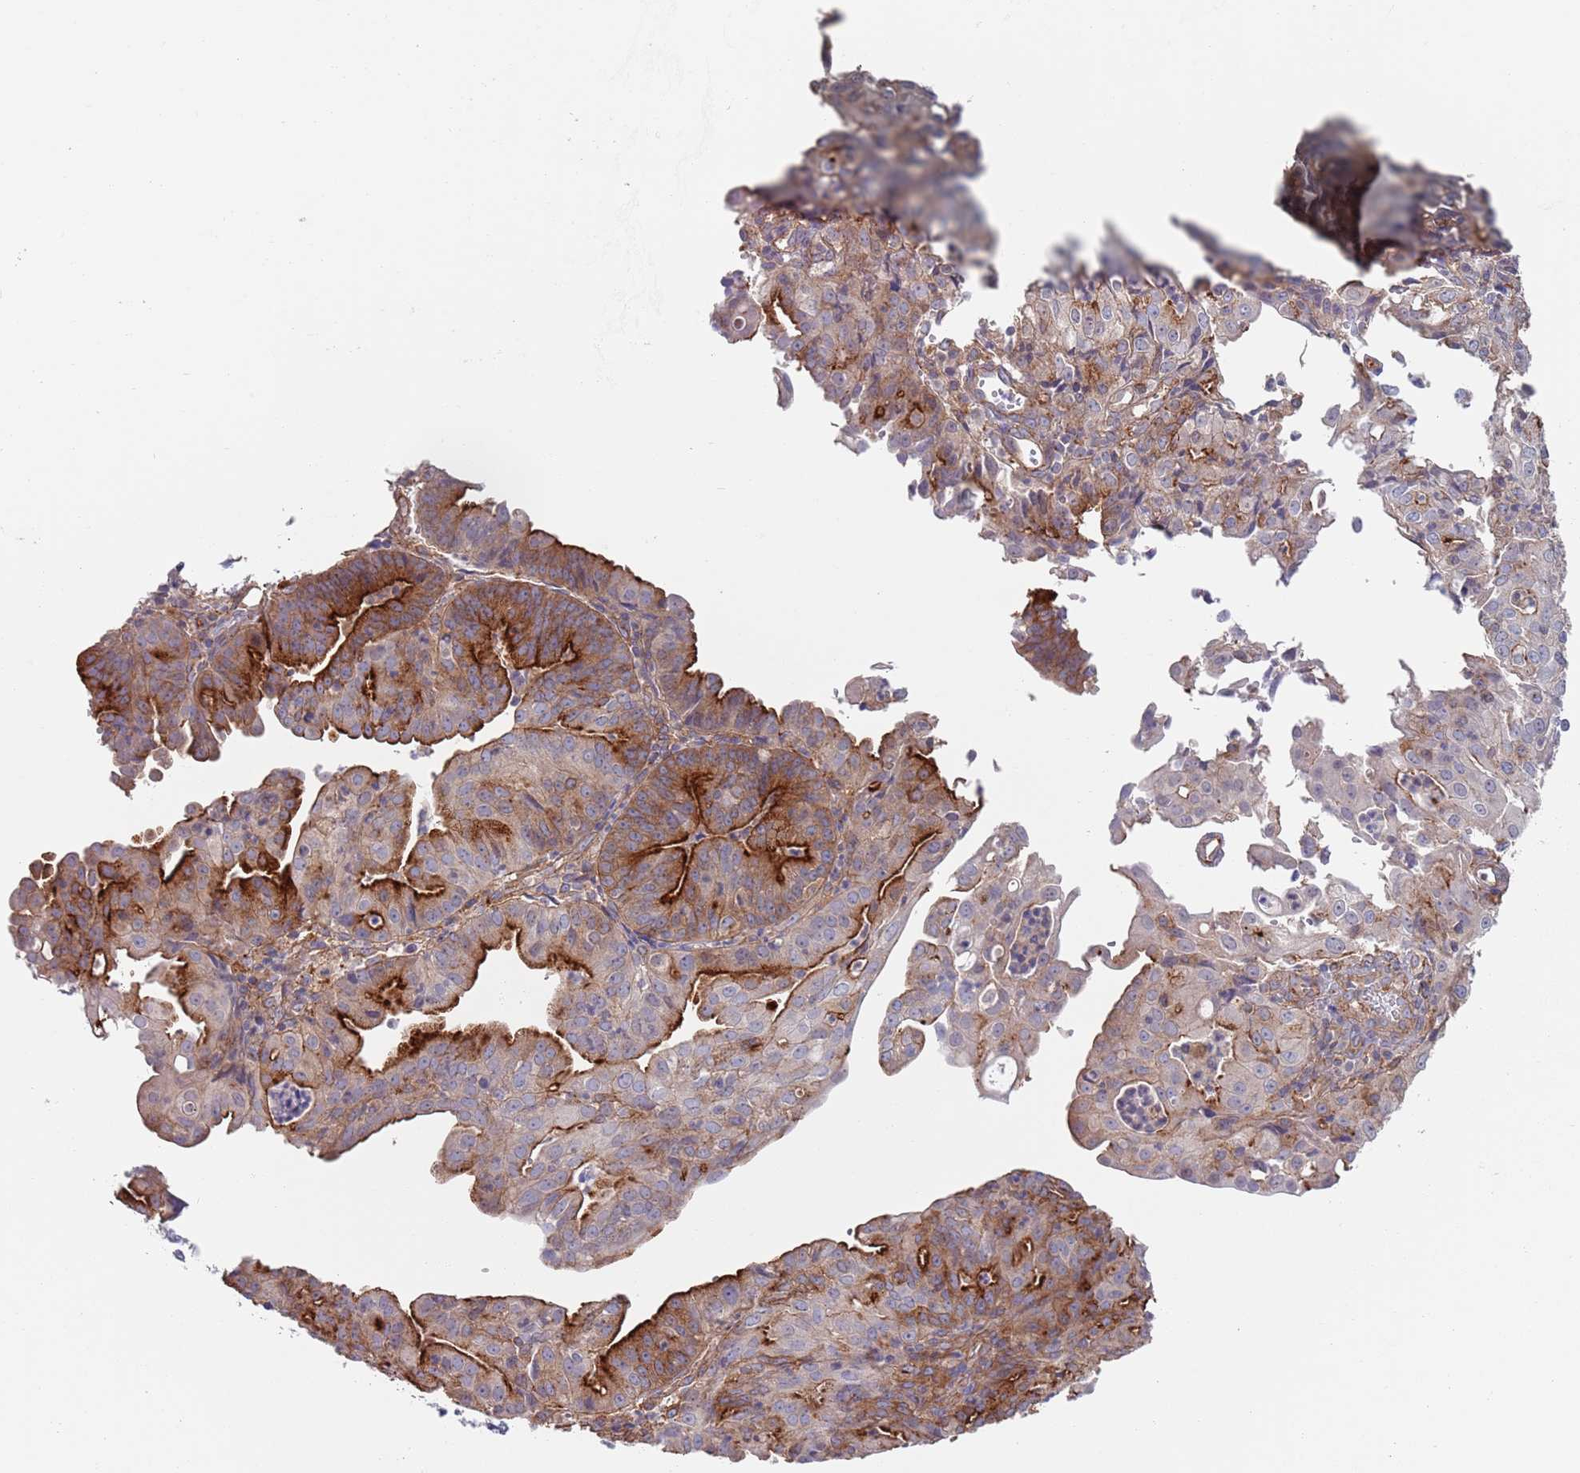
{"staining": {"intensity": "strong", "quantity": "25%-75%", "location": "cytoplasmic/membranous"}, "tissue": "endometrial cancer", "cell_type": "Tumor cells", "image_type": "cancer", "snomed": [{"axis": "morphology", "description": "Adenocarcinoma, NOS"}, {"axis": "topography", "description": "Endometrium"}], "caption": "Protein expression analysis of endometrial cancer (adenocarcinoma) displays strong cytoplasmic/membranous staining in about 25%-75% of tumor cells.", "gene": "APPL2", "patient": {"sex": "female", "age": 56}}